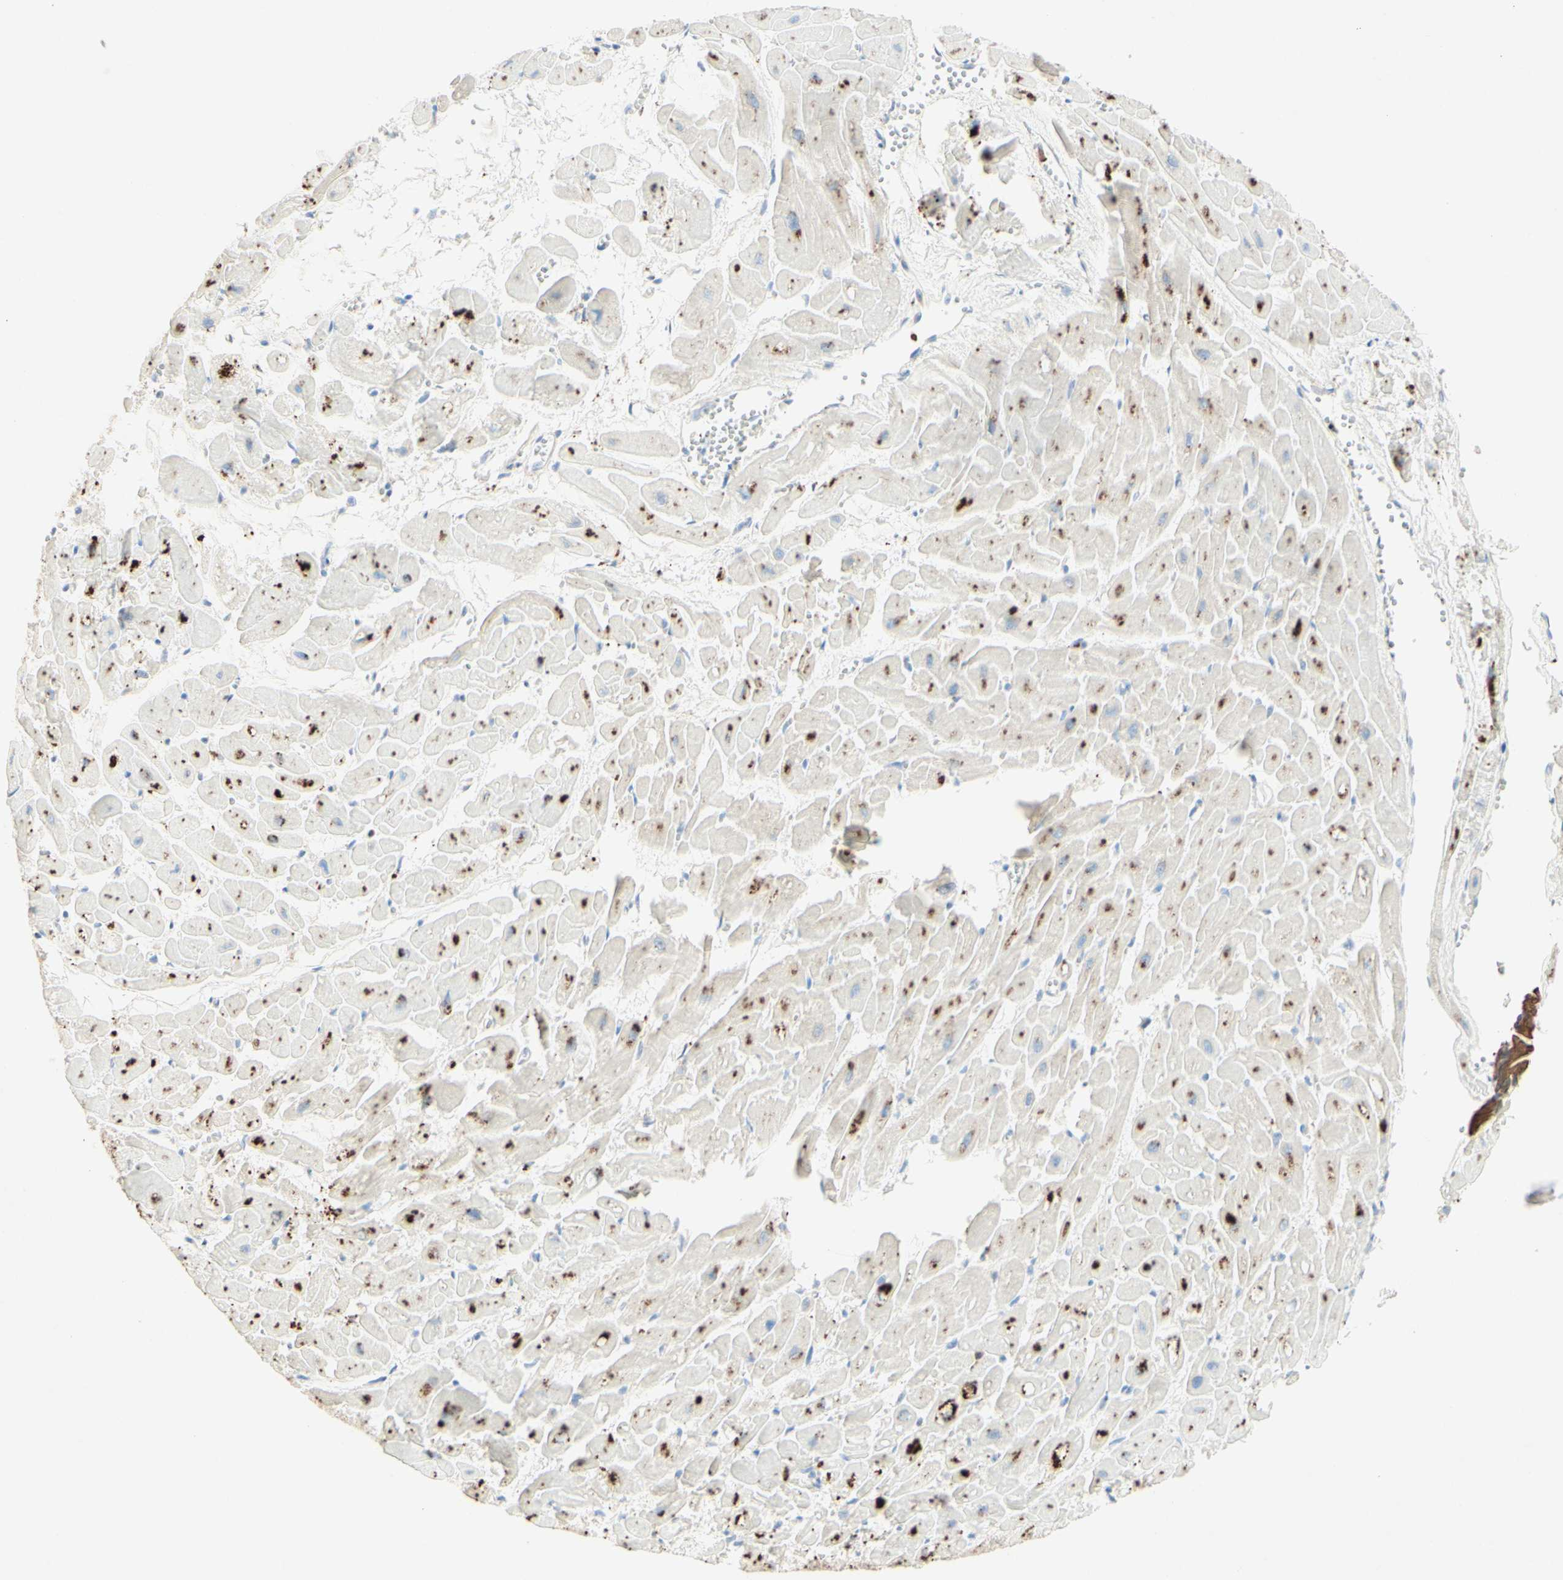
{"staining": {"intensity": "moderate", "quantity": "25%-75%", "location": "cytoplasmic/membranous"}, "tissue": "heart muscle", "cell_type": "Cardiomyocytes", "image_type": "normal", "snomed": [{"axis": "morphology", "description": "Normal tissue, NOS"}, {"axis": "topography", "description": "Heart"}], "caption": "Moderate cytoplasmic/membranous expression is seen in approximately 25%-75% of cardiomyocytes in unremarkable heart muscle. Nuclei are stained in blue.", "gene": "MTM1", "patient": {"sex": "female", "age": 19}}